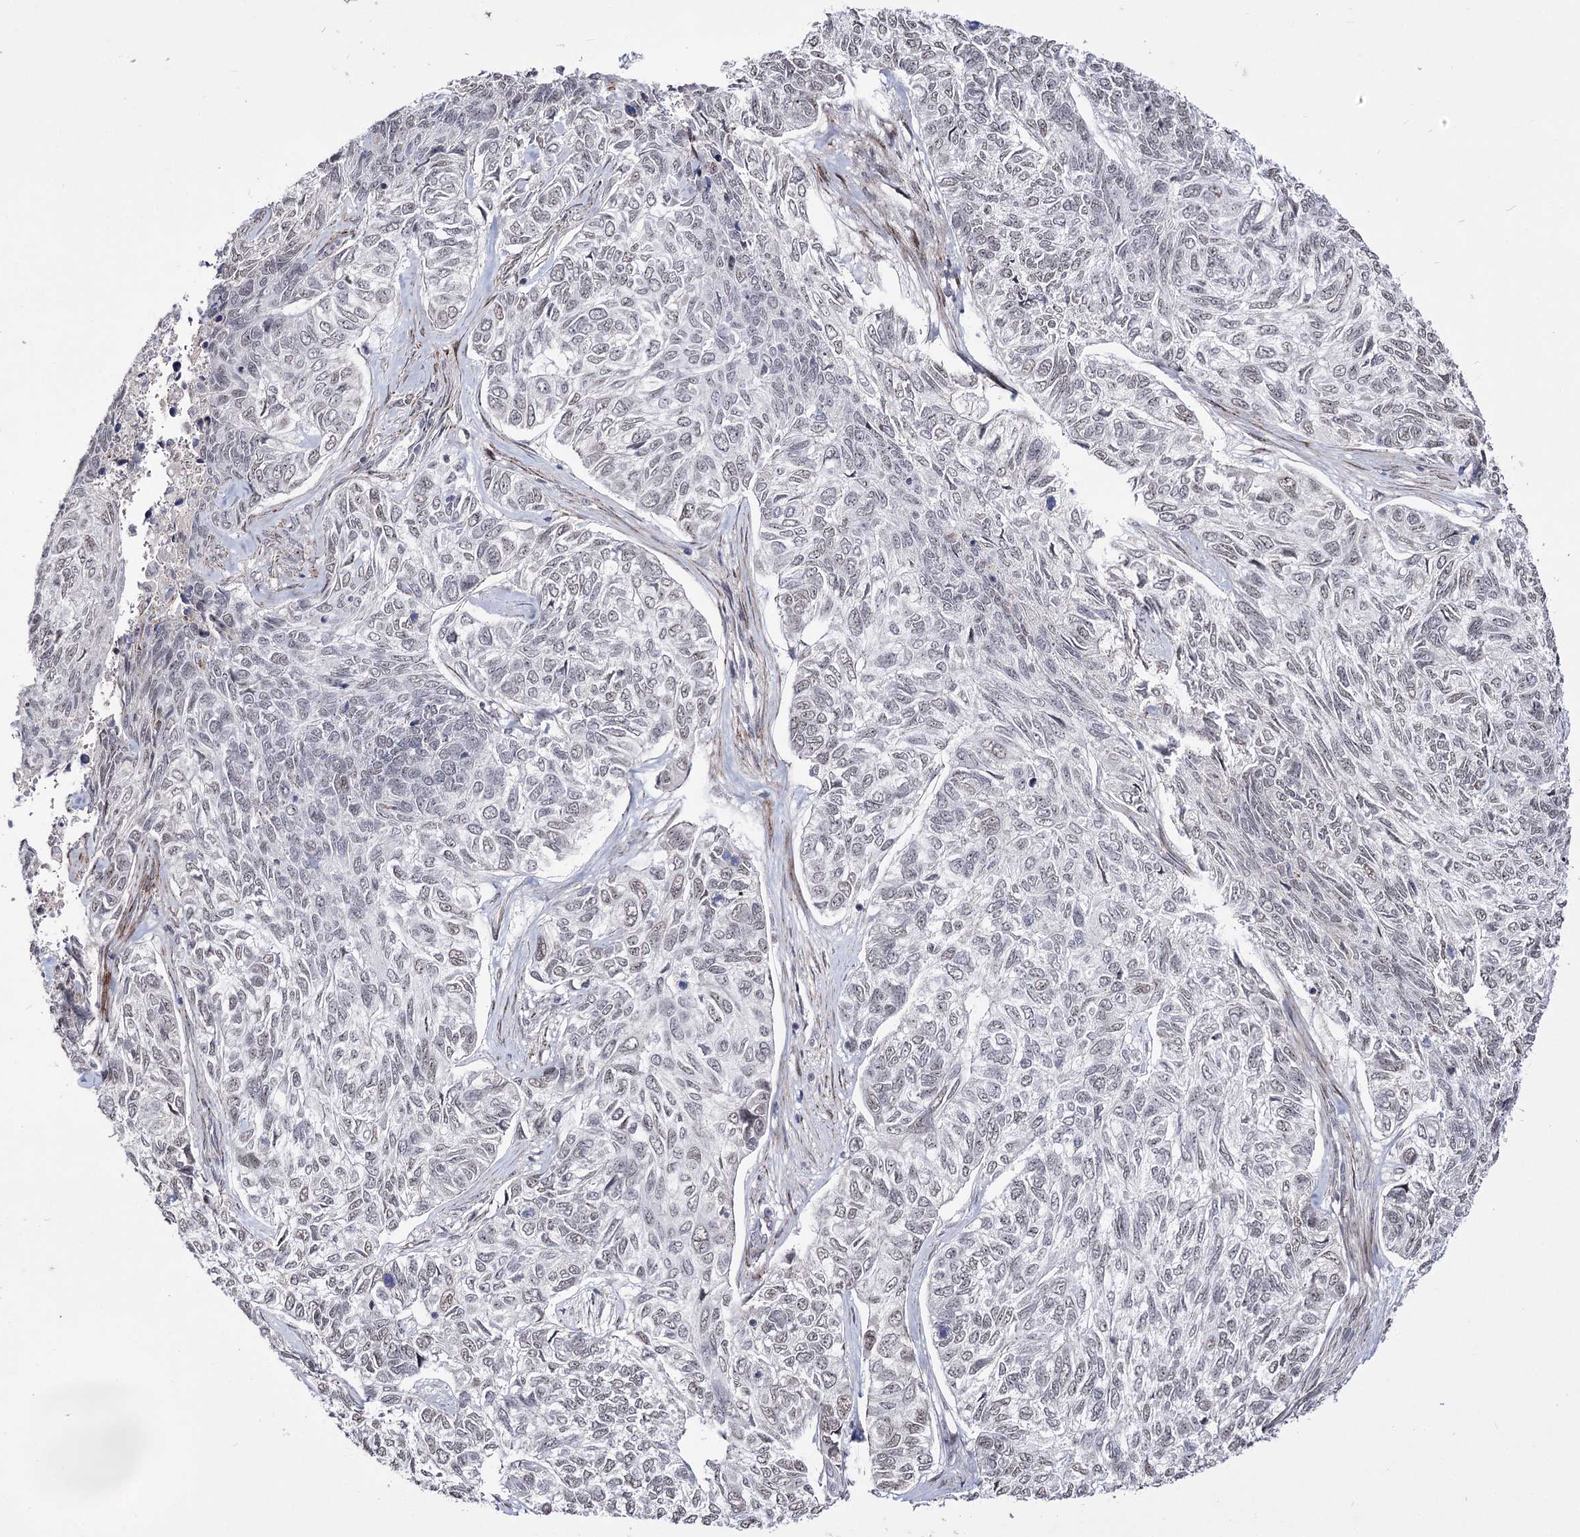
{"staining": {"intensity": "negative", "quantity": "none", "location": "none"}, "tissue": "skin cancer", "cell_type": "Tumor cells", "image_type": "cancer", "snomed": [{"axis": "morphology", "description": "Basal cell carcinoma"}, {"axis": "topography", "description": "Skin"}], "caption": "Tumor cells show no significant positivity in skin basal cell carcinoma.", "gene": "STOX1", "patient": {"sex": "female", "age": 65}}